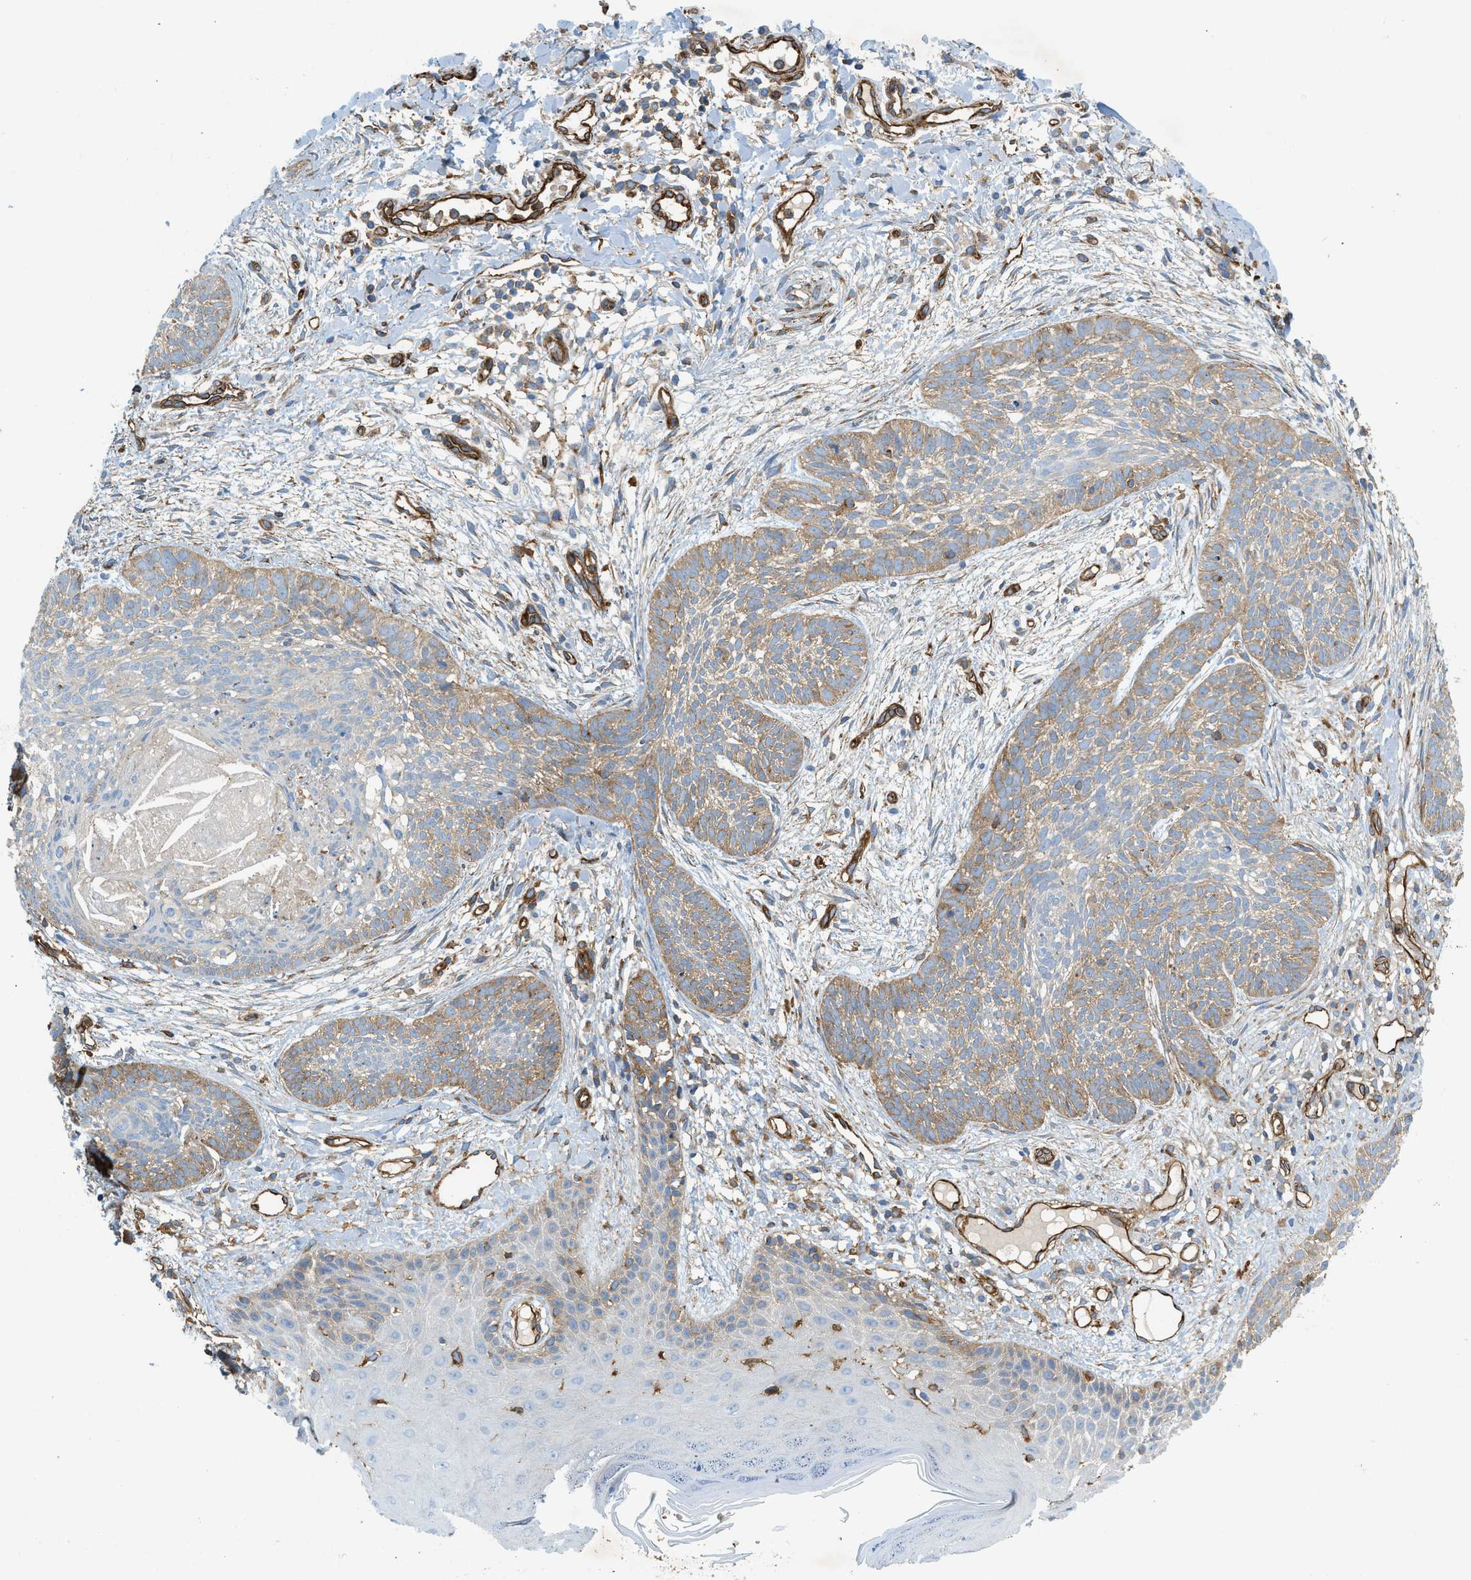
{"staining": {"intensity": "weak", "quantity": "25%-75%", "location": "cytoplasmic/membranous"}, "tissue": "skin cancer", "cell_type": "Tumor cells", "image_type": "cancer", "snomed": [{"axis": "morphology", "description": "Basal cell carcinoma"}, {"axis": "topography", "description": "Skin"}], "caption": "Weak cytoplasmic/membranous protein positivity is appreciated in about 25%-75% of tumor cells in skin cancer. (IHC, brightfield microscopy, high magnification).", "gene": "HIP1", "patient": {"sex": "female", "age": 59}}